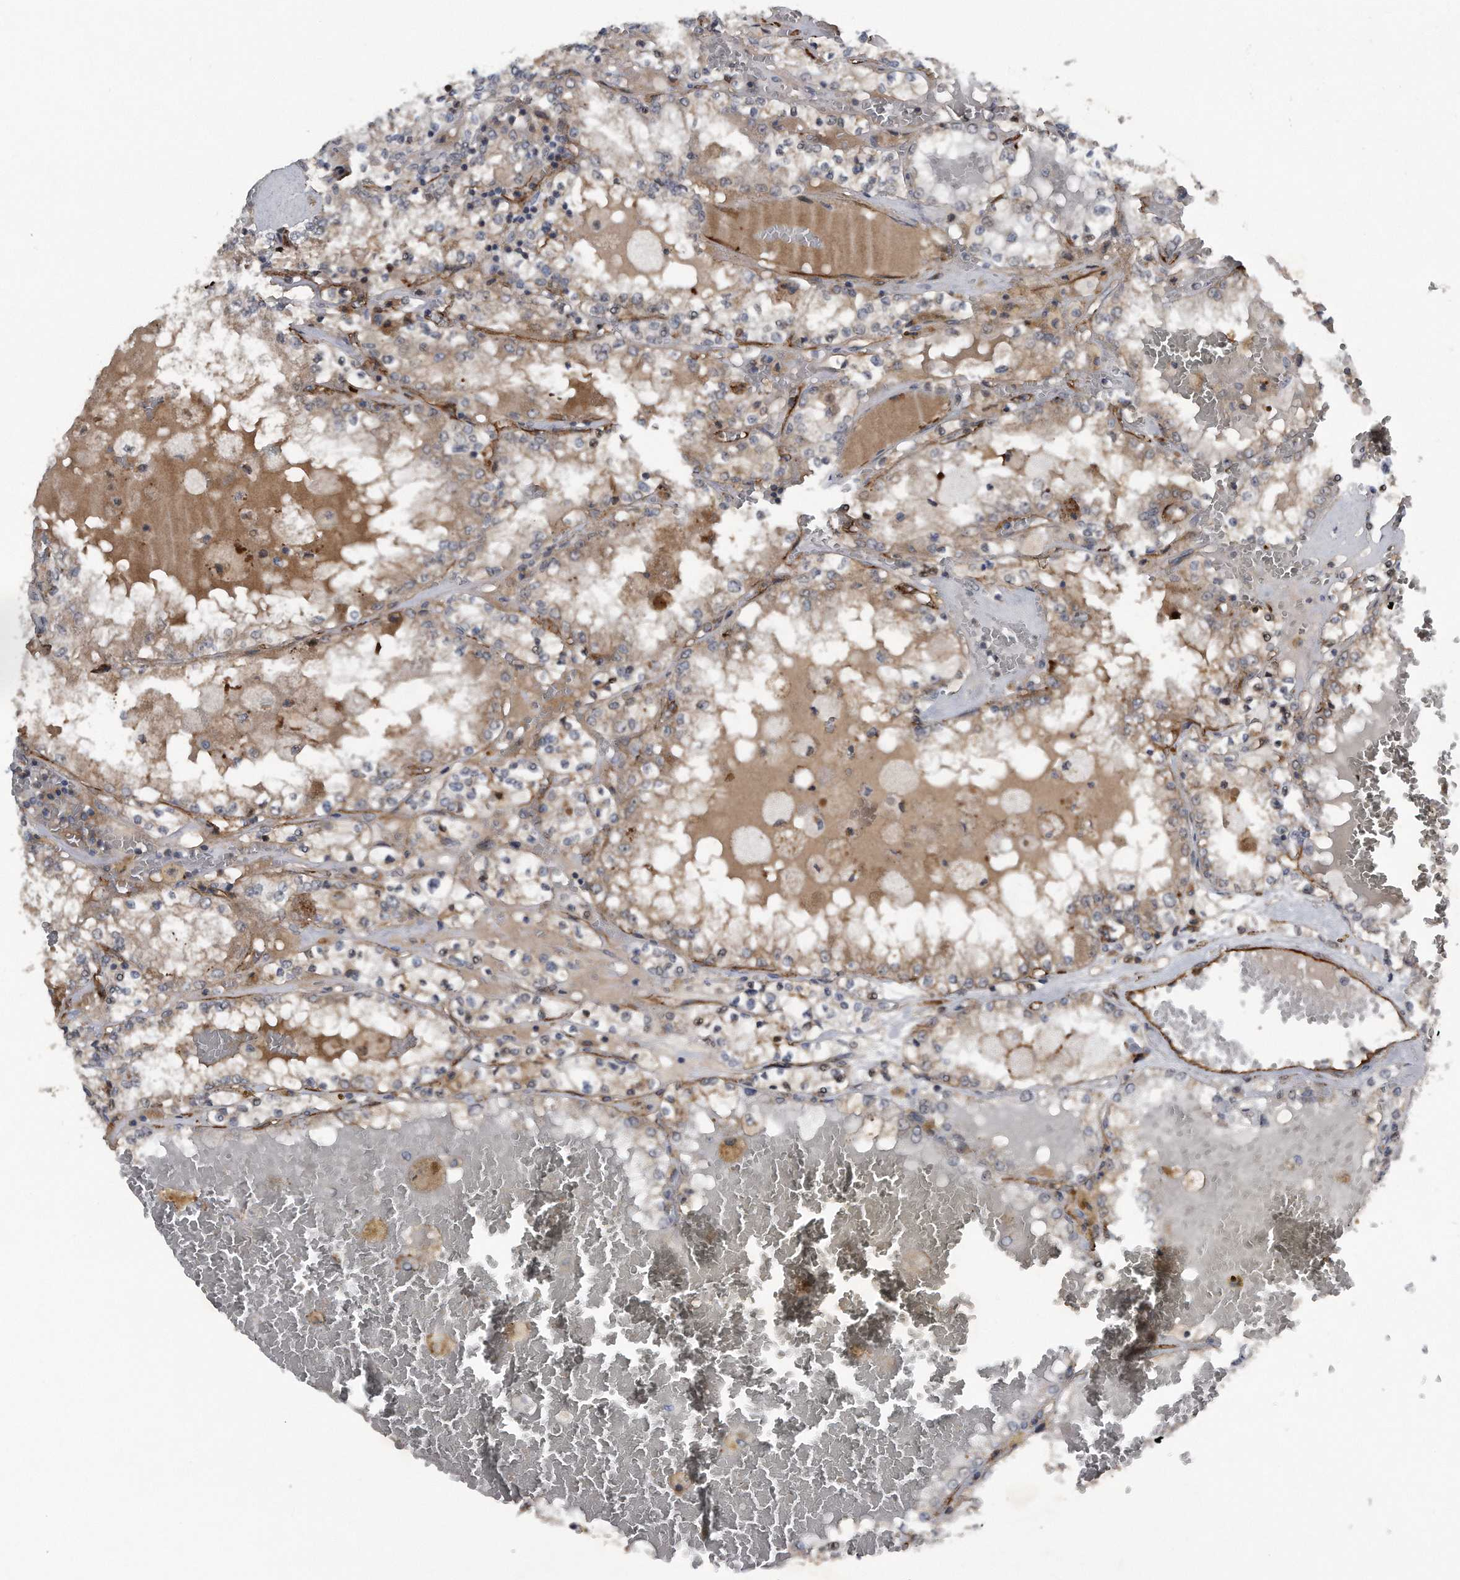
{"staining": {"intensity": "weak", "quantity": ">75%", "location": "cytoplasmic/membranous"}, "tissue": "renal cancer", "cell_type": "Tumor cells", "image_type": "cancer", "snomed": [{"axis": "morphology", "description": "Adenocarcinoma, NOS"}, {"axis": "topography", "description": "Kidney"}], "caption": "High-magnification brightfield microscopy of renal cancer stained with DAB (3,3'-diaminobenzidine) (brown) and counterstained with hematoxylin (blue). tumor cells exhibit weak cytoplasmic/membranous expression is appreciated in approximately>75% of cells.", "gene": "LYRM4", "patient": {"sex": "female", "age": 56}}